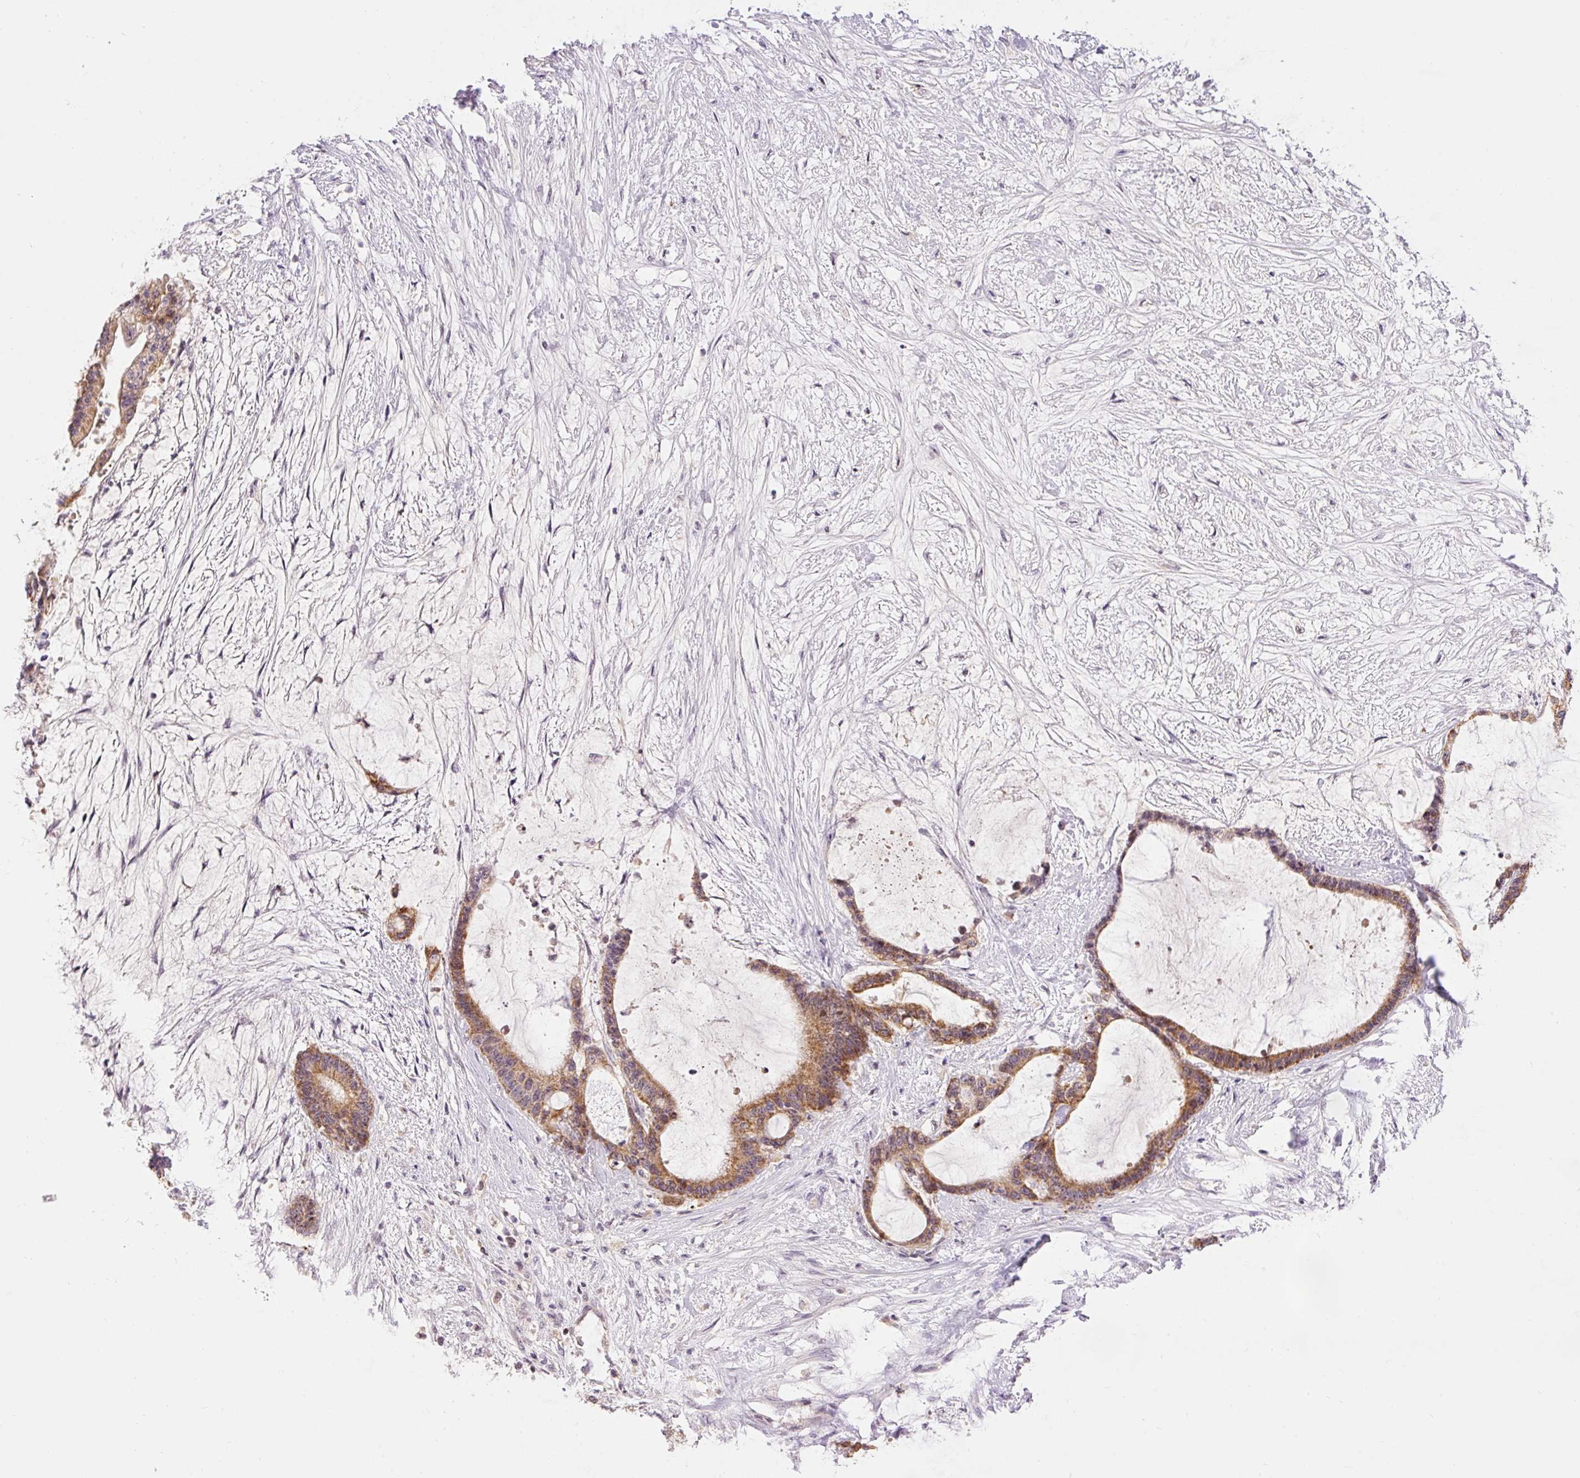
{"staining": {"intensity": "moderate", "quantity": ">75%", "location": "cytoplasmic/membranous"}, "tissue": "liver cancer", "cell_type": "Tumor cells", "image_type": "cancer", "snomed": [{"axis": "morphology", "description": "Normal tissue, NOS"}, {"axis": "morphology", "description": "Cholangiocarcinoma"}, {"axis": "topography", "description": "Liver"}, {"axis": "topography", "description": "Peripheral nerve tissue"}], "caption": "A high-resolution histopathology image shows immunohistochemistry staining of liver cancer (cholangiocarcinoma), which shows moderate cytoplasmic/membranous expression in about >75% of tumor cells.", "gene": "ABHD11", "patient": {"sex": "female", "age": 73}}